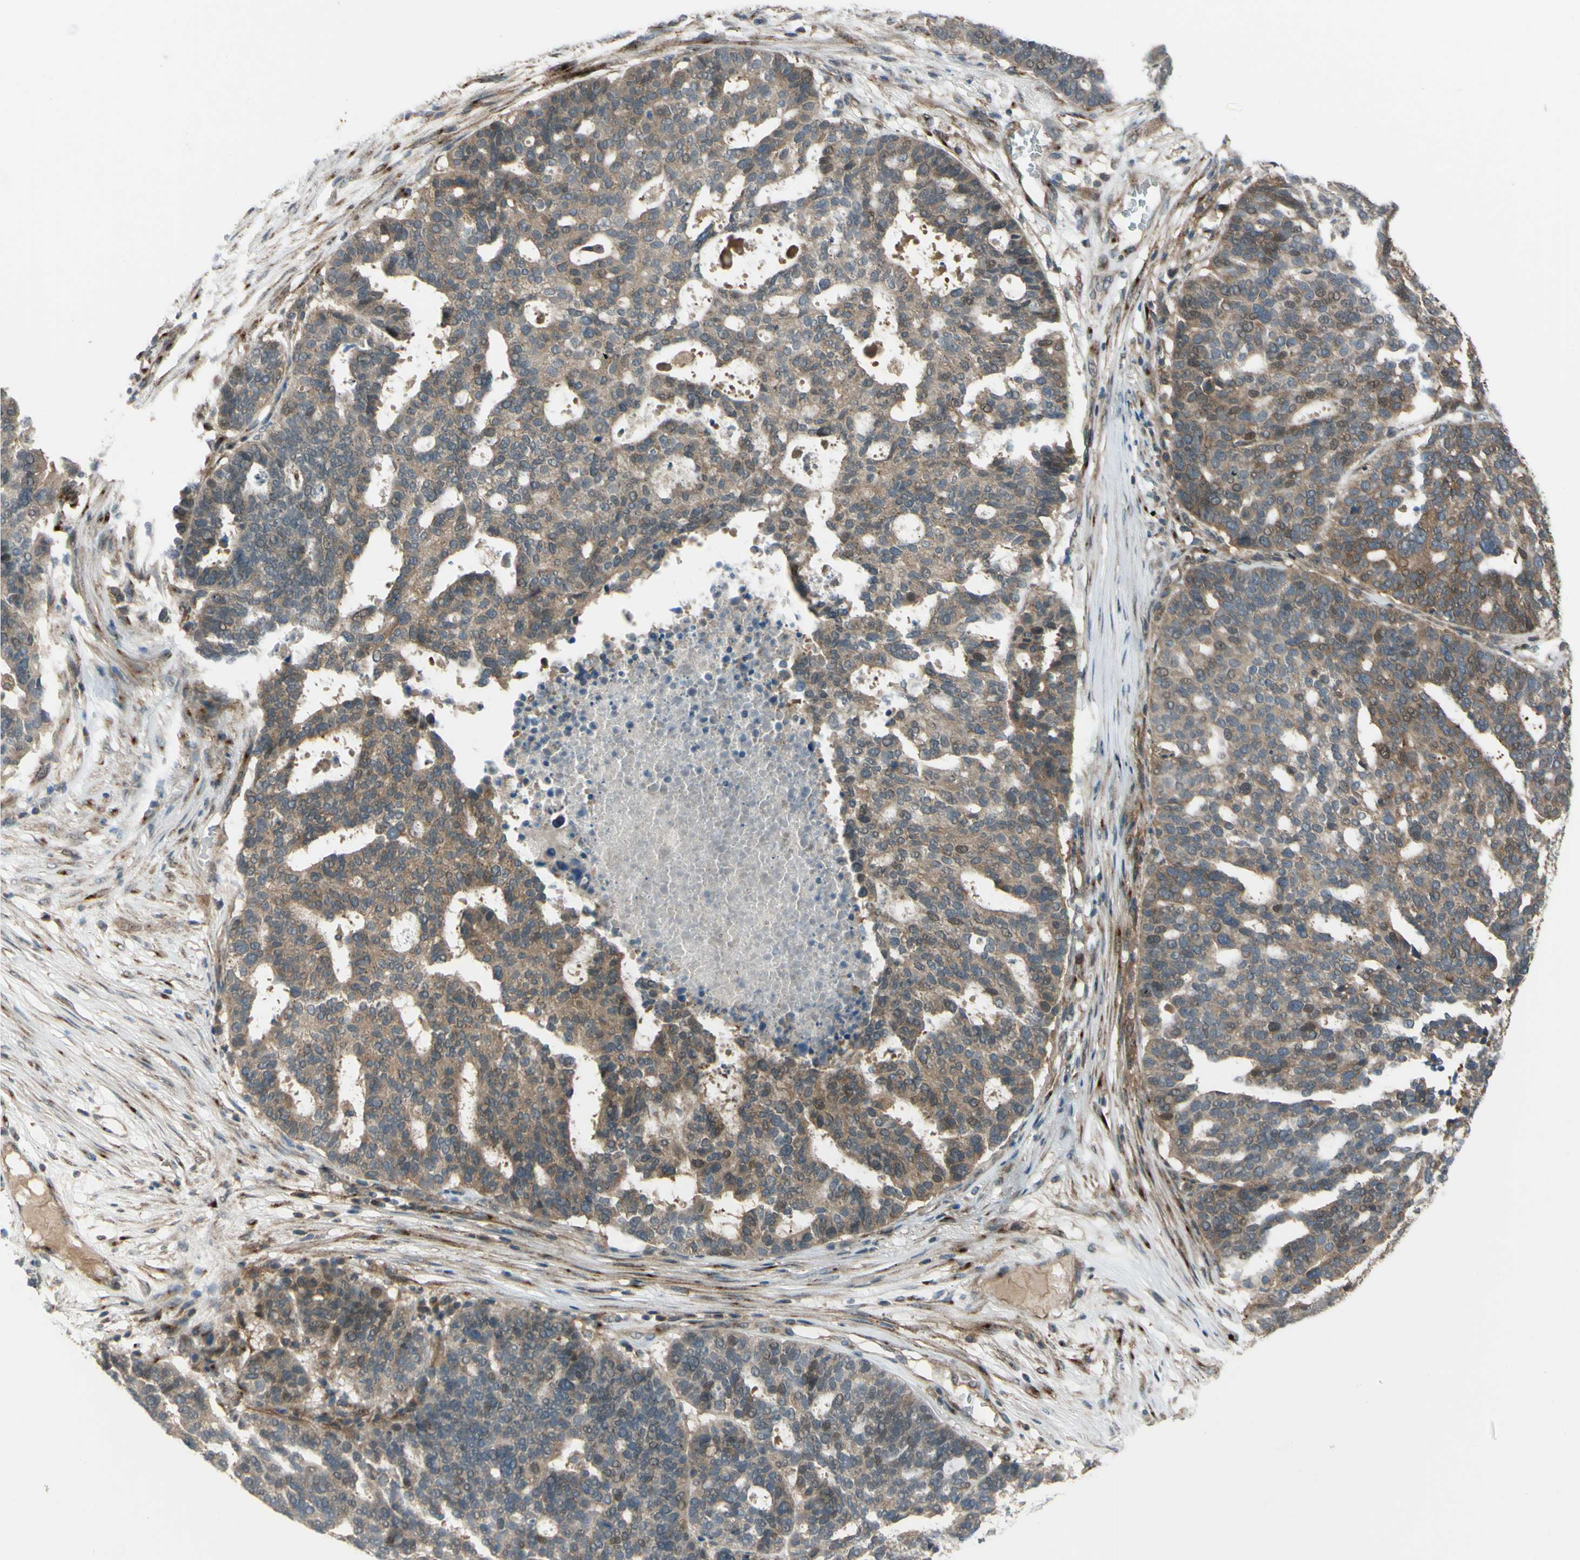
{"staining": {"intensity": "weak", "quantity": ">75%", "location": "cytoplasmic/membranous,nuclear"}, "tissue": "ovarian cancer", "cell_type": "Tumor cells", "image_type": "cancer", "snomed": [{"axis": "morphology", "description": "Cystadenocarcinoma, serous, NOS"}, {"axis": "topography", "description": "Ovary"}], "caption": "Immunohistochemical staining of human ovarian cancer displays low levels of weak cytoplasmic/membranous and nuclear expression in about >75% of tumor cells. (brown staining indicates protein expression, while blue staining denotes nuclei).", "gene": "FLII", "patient": {"sex": "female", "age": 59}}